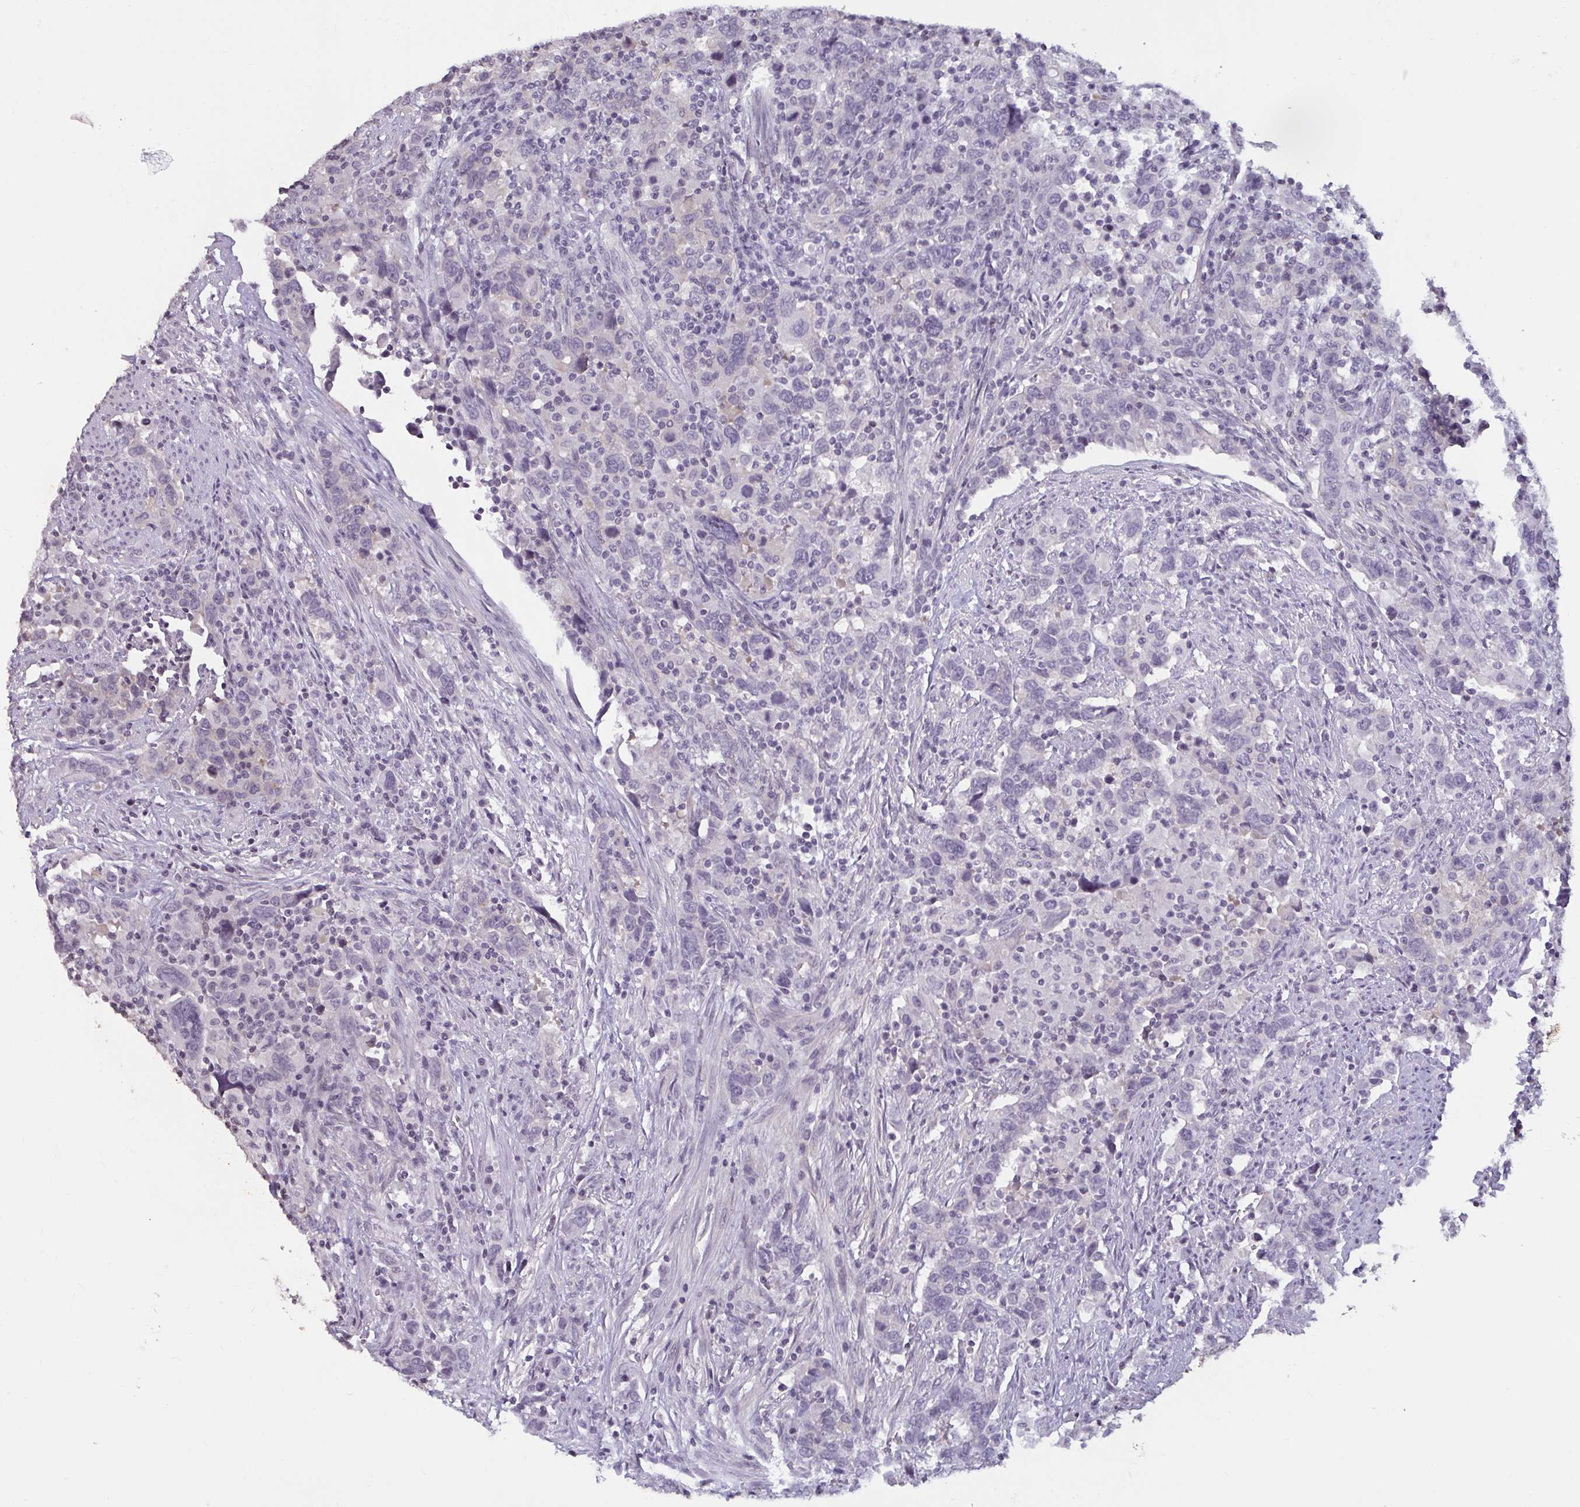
{"staining": {"intensity": "negative", "quantity": "none", "location": "none"}, "tissue": "urothelial cancer", "cell_type": "Tumor cells", "image_type": "cancer", "snomed": [{"axis": "morphology", "description": "Urothelial carcinoma, High grade"}, {"axis": "topography", "description": "Urinary bladder"}], "caption": "A photomicrograph of urothelial cancer stained for a protein shows no brown staining in tumor cells.", "gene": "TBC1D4", "patient": {"sex": "male", "age": 61}}